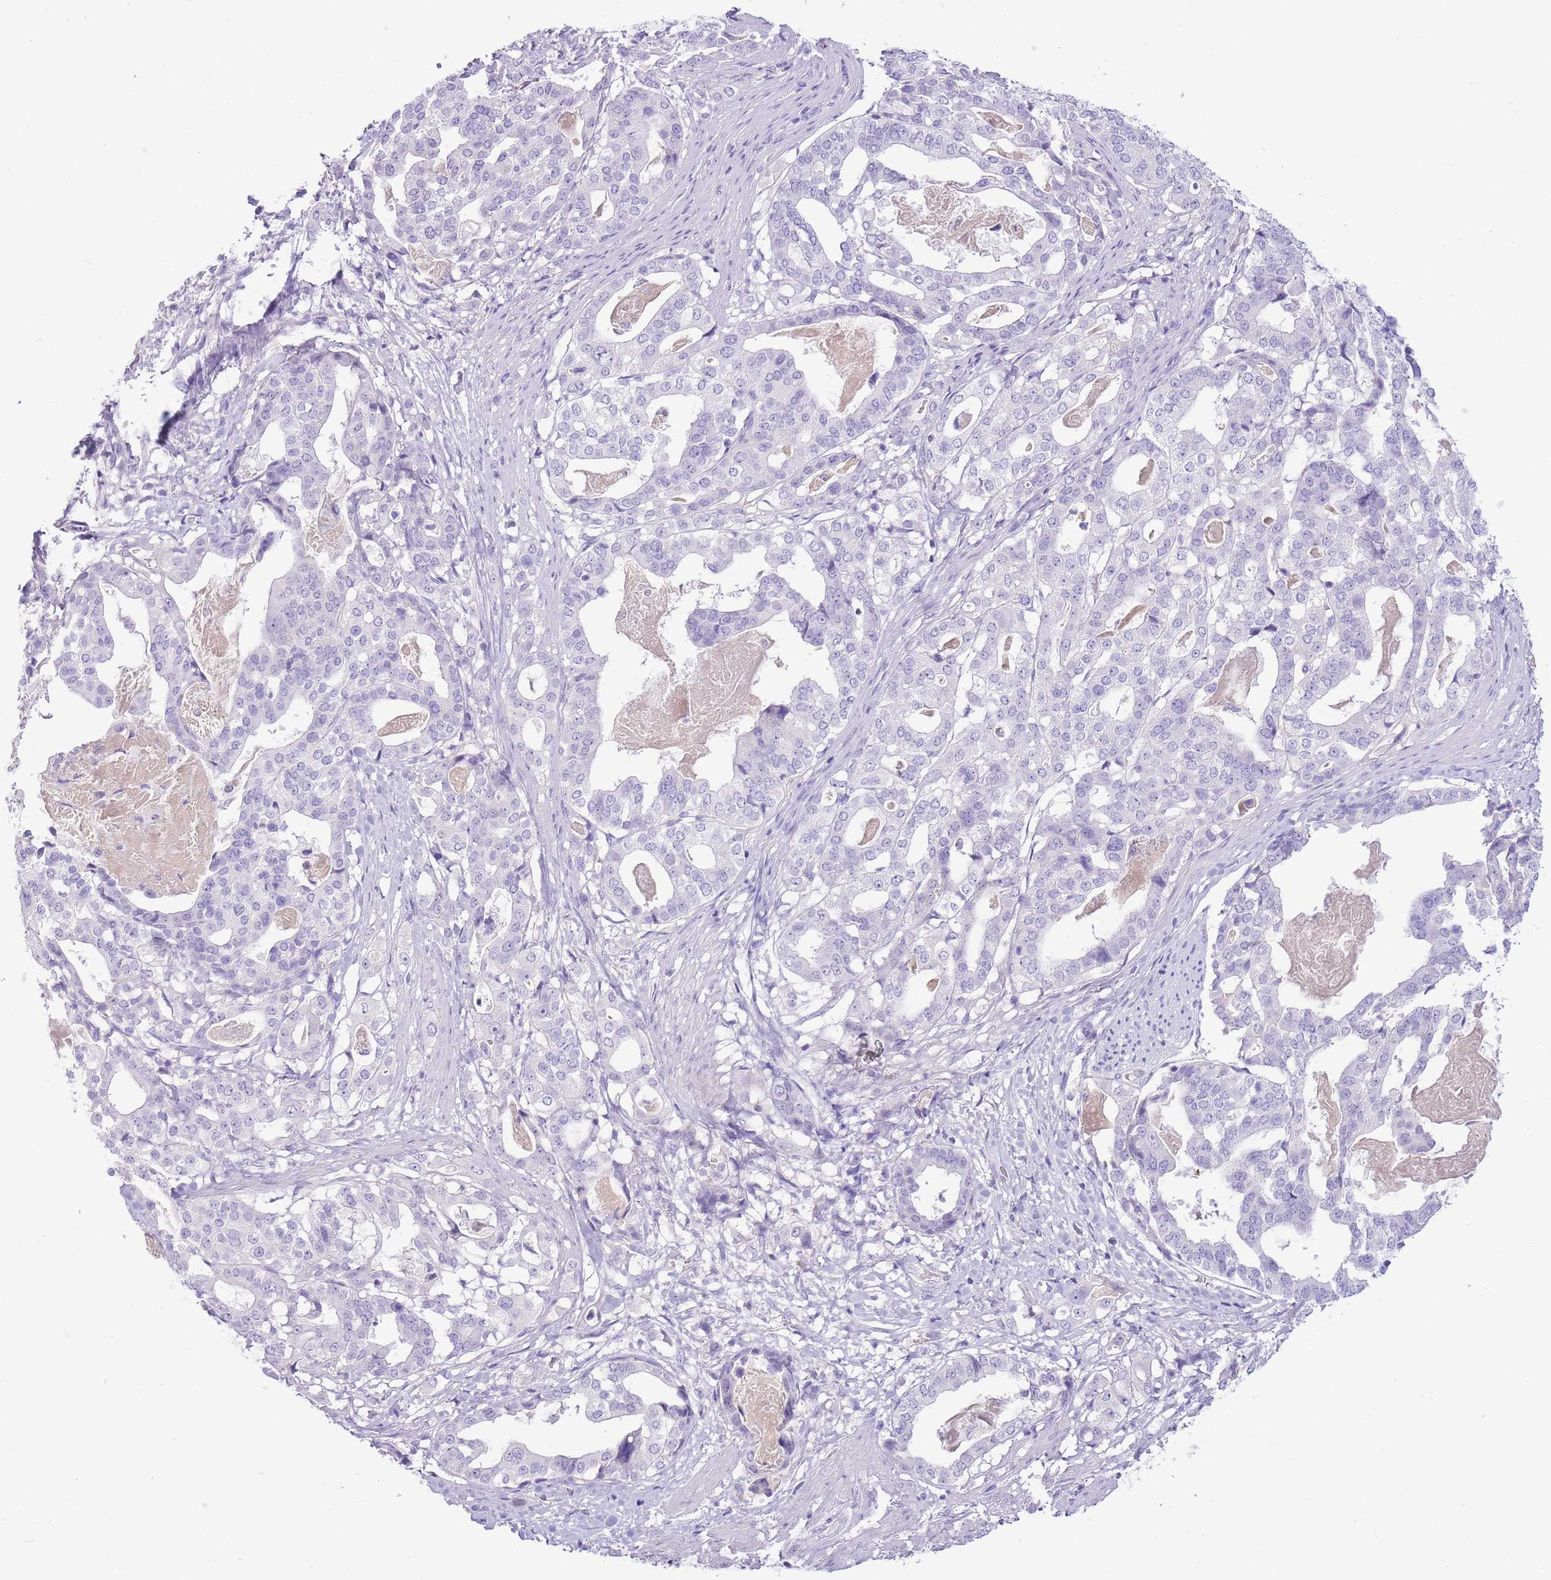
{"staining": {"intensity": "negative", "quantity": "none", "location": "none"}, "tissue": "stomach cancer", "cell_type": "Tumor cells", "image_type": "cancer", "snomed": [{"axis": "morphology", "description": "Adenocarcinoma, NOS"}, {"axis": "topography", "description": "Stomach"}], "caption": "Image shows no significant protein staining in tumor cells of stomach cancer.", "gene": "TOX2", "patient": {"sex": "male", "age": 48}}